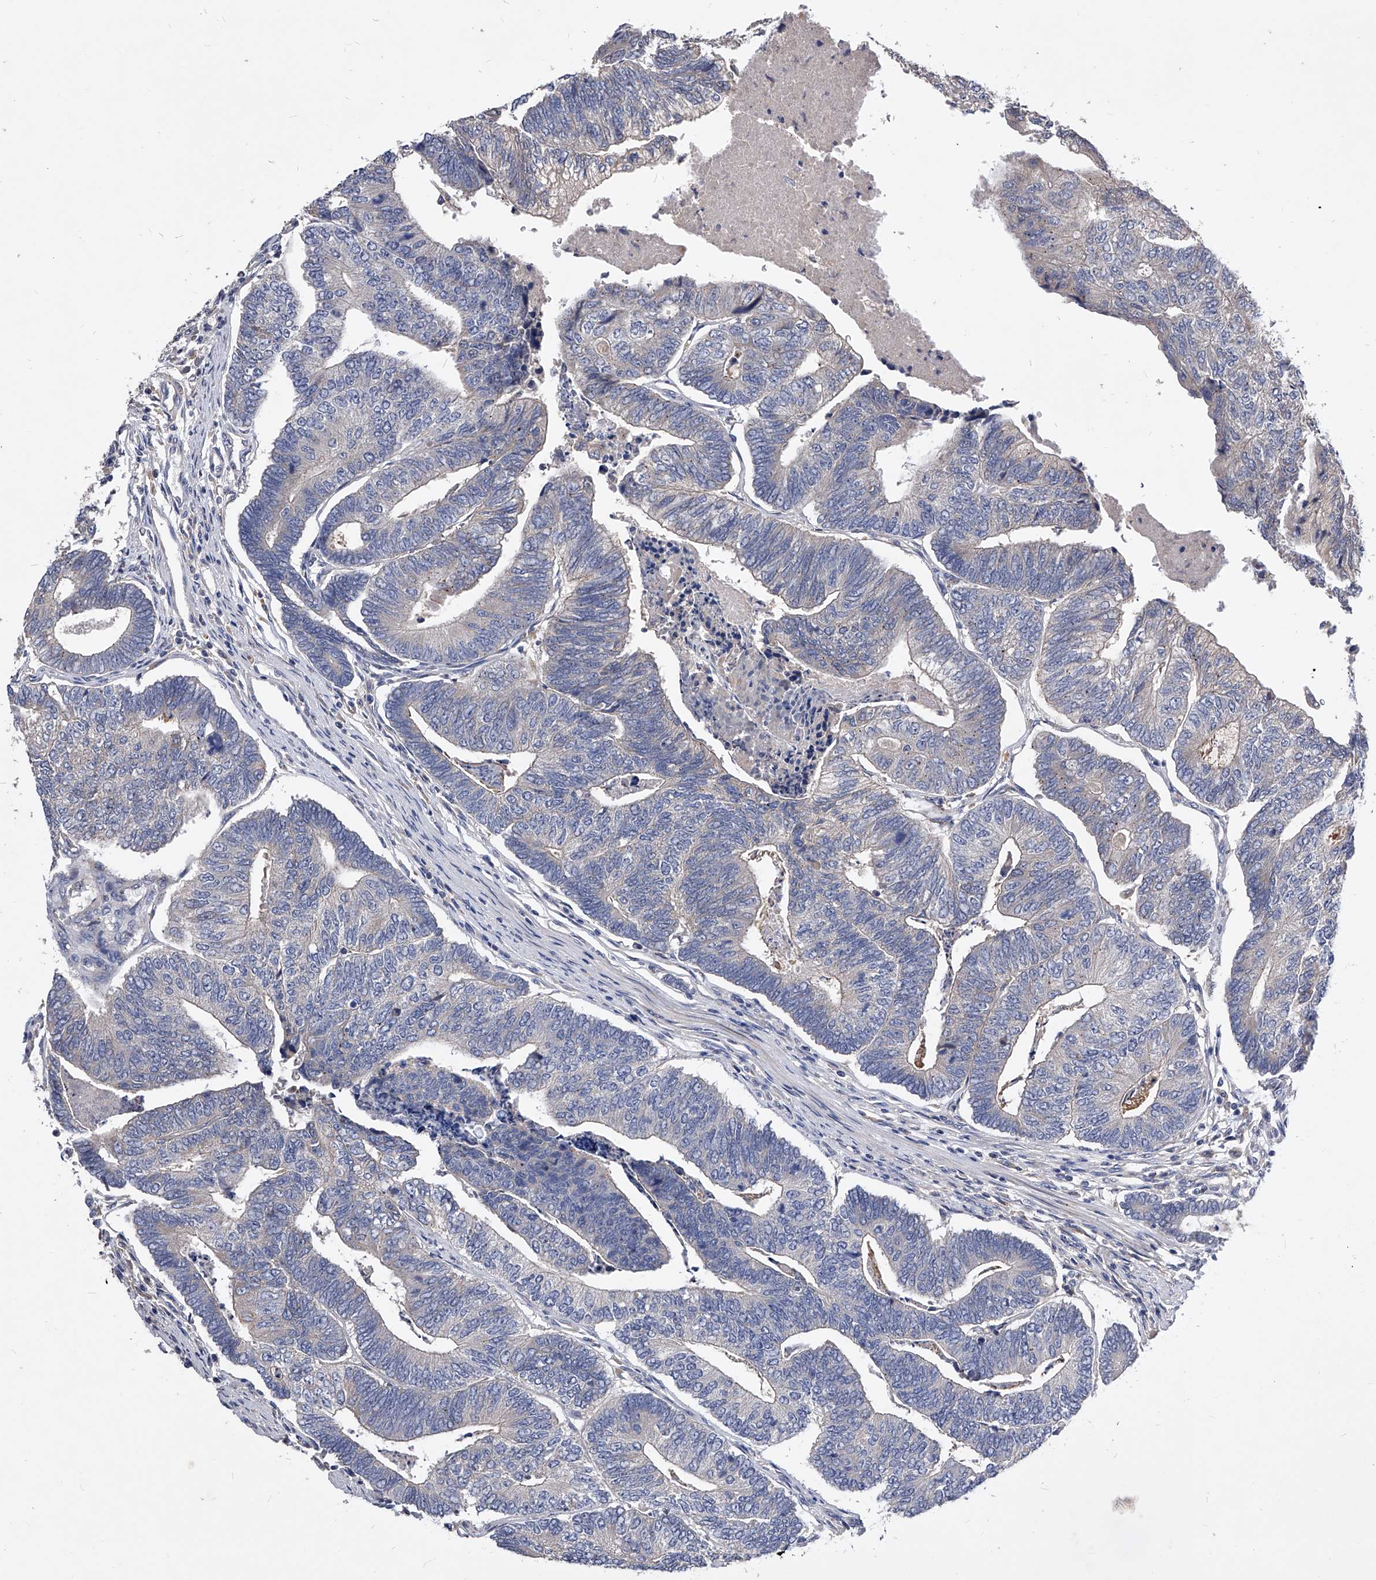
{"staining": {"intensity": "negative", "quantity": "none", "location": "none"}, "tissue": "colorectal cancer", "cell_type": "Tumor cells", "image_type": "cancer", "snomed": [{"axis": "morphology", "description": "Adenocarcinoma, NOS"}, {"axis": "topography", "description": "Colon"}], "caption": "Colorectal adenocarcinoma stained for a protein using immunohistochemistry (IHC) reveals no staining tumor cells.", "gene": "ARL4C", "patient": {"sex": "female", "age": 67}}